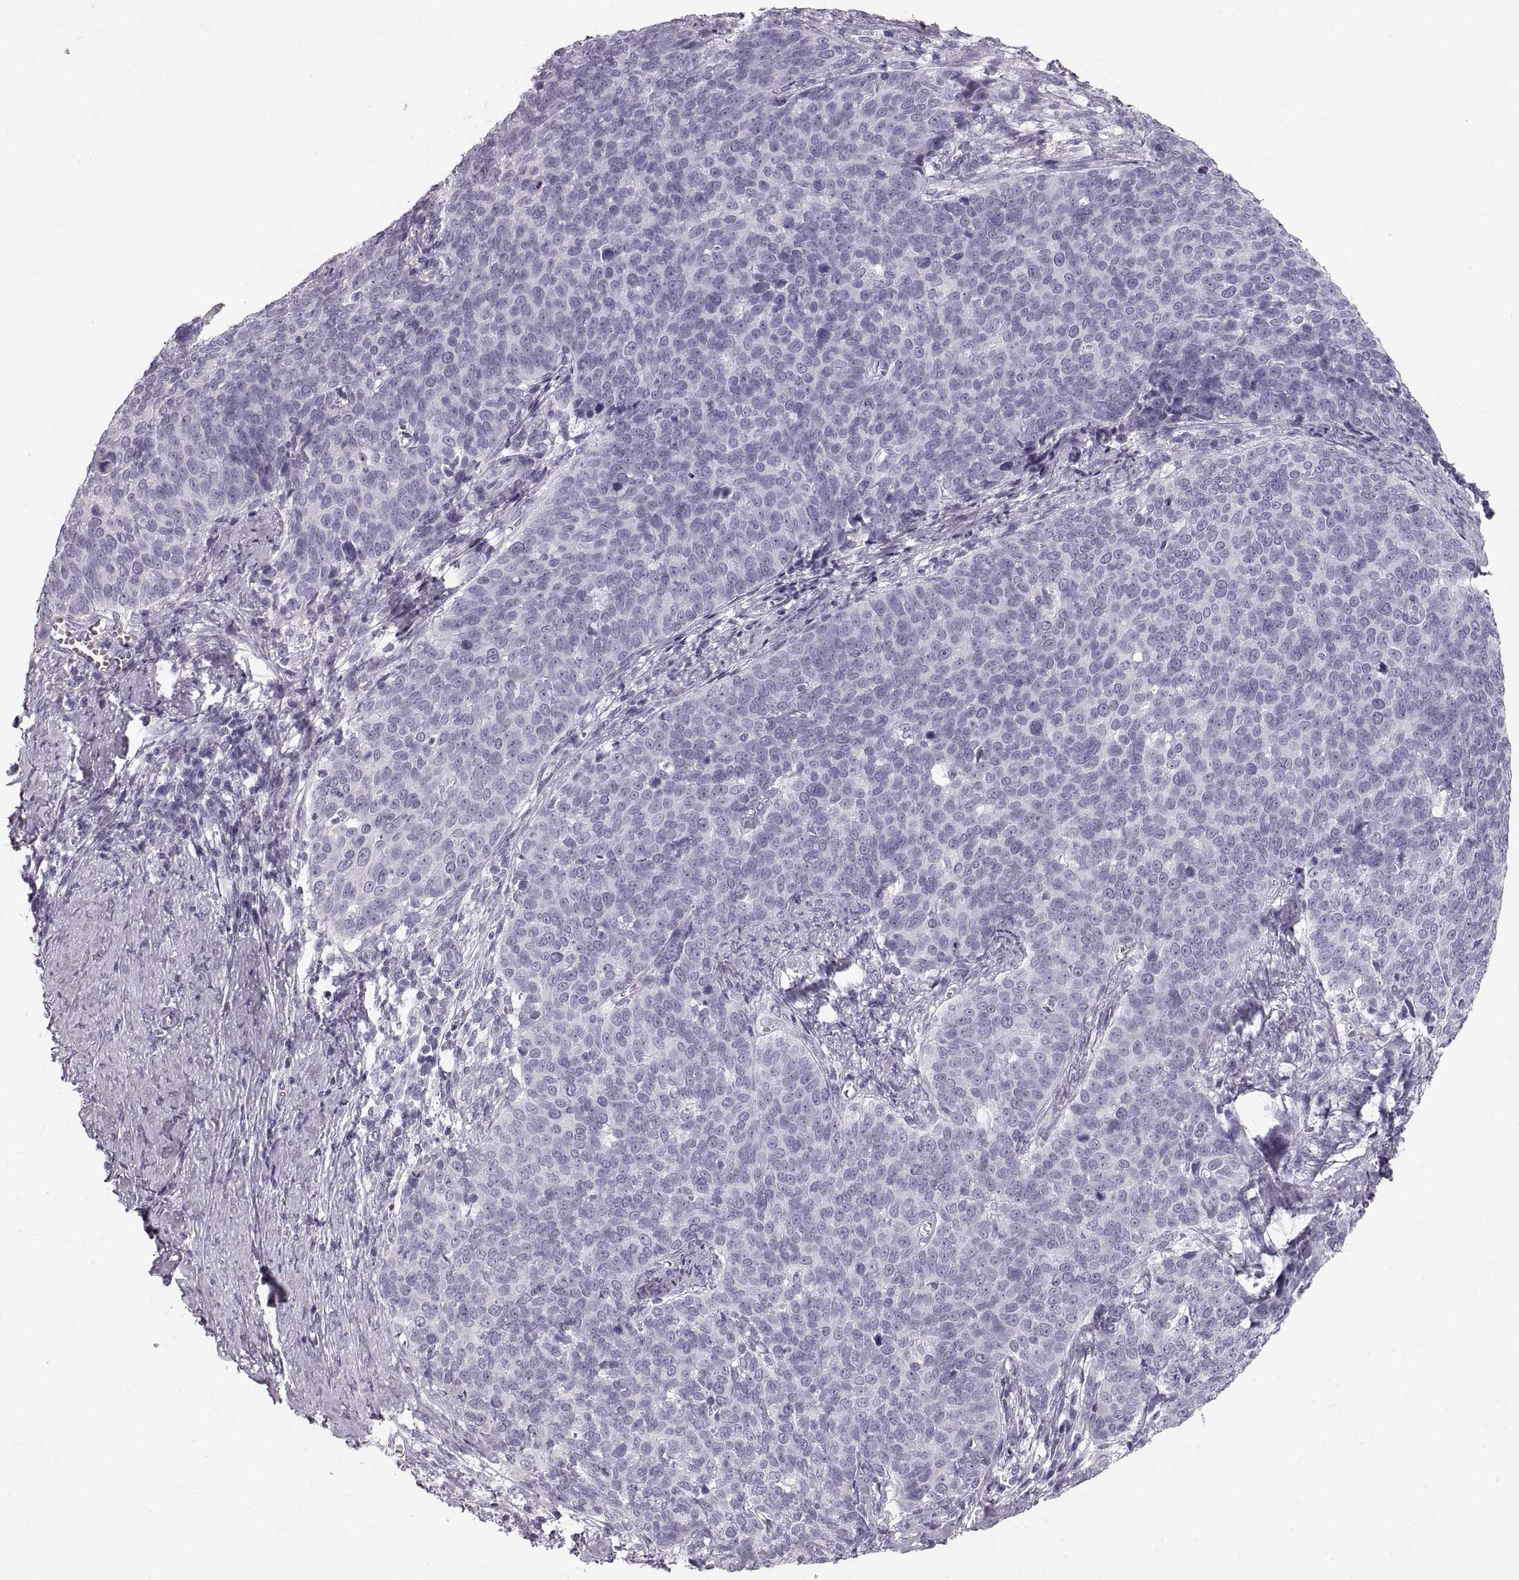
{"staining": {"intensity": "negative", "quantity": "none", "location": "none"}, "tissue": "cervical cancer", "cell_type": "Tumor cells", "image_type": "cancer", "snomed": [{"axis": "morphology", "description": "Squamous cell carcinoma, NOS"}, {"axis": "topography", "description": "Cervix"}], "caption": "Histopathology image shows no significant protein staining in tumor cells of cervical cancer.", "gene": "CRYAA", "patient": {"sex": "female", "age": 39}}